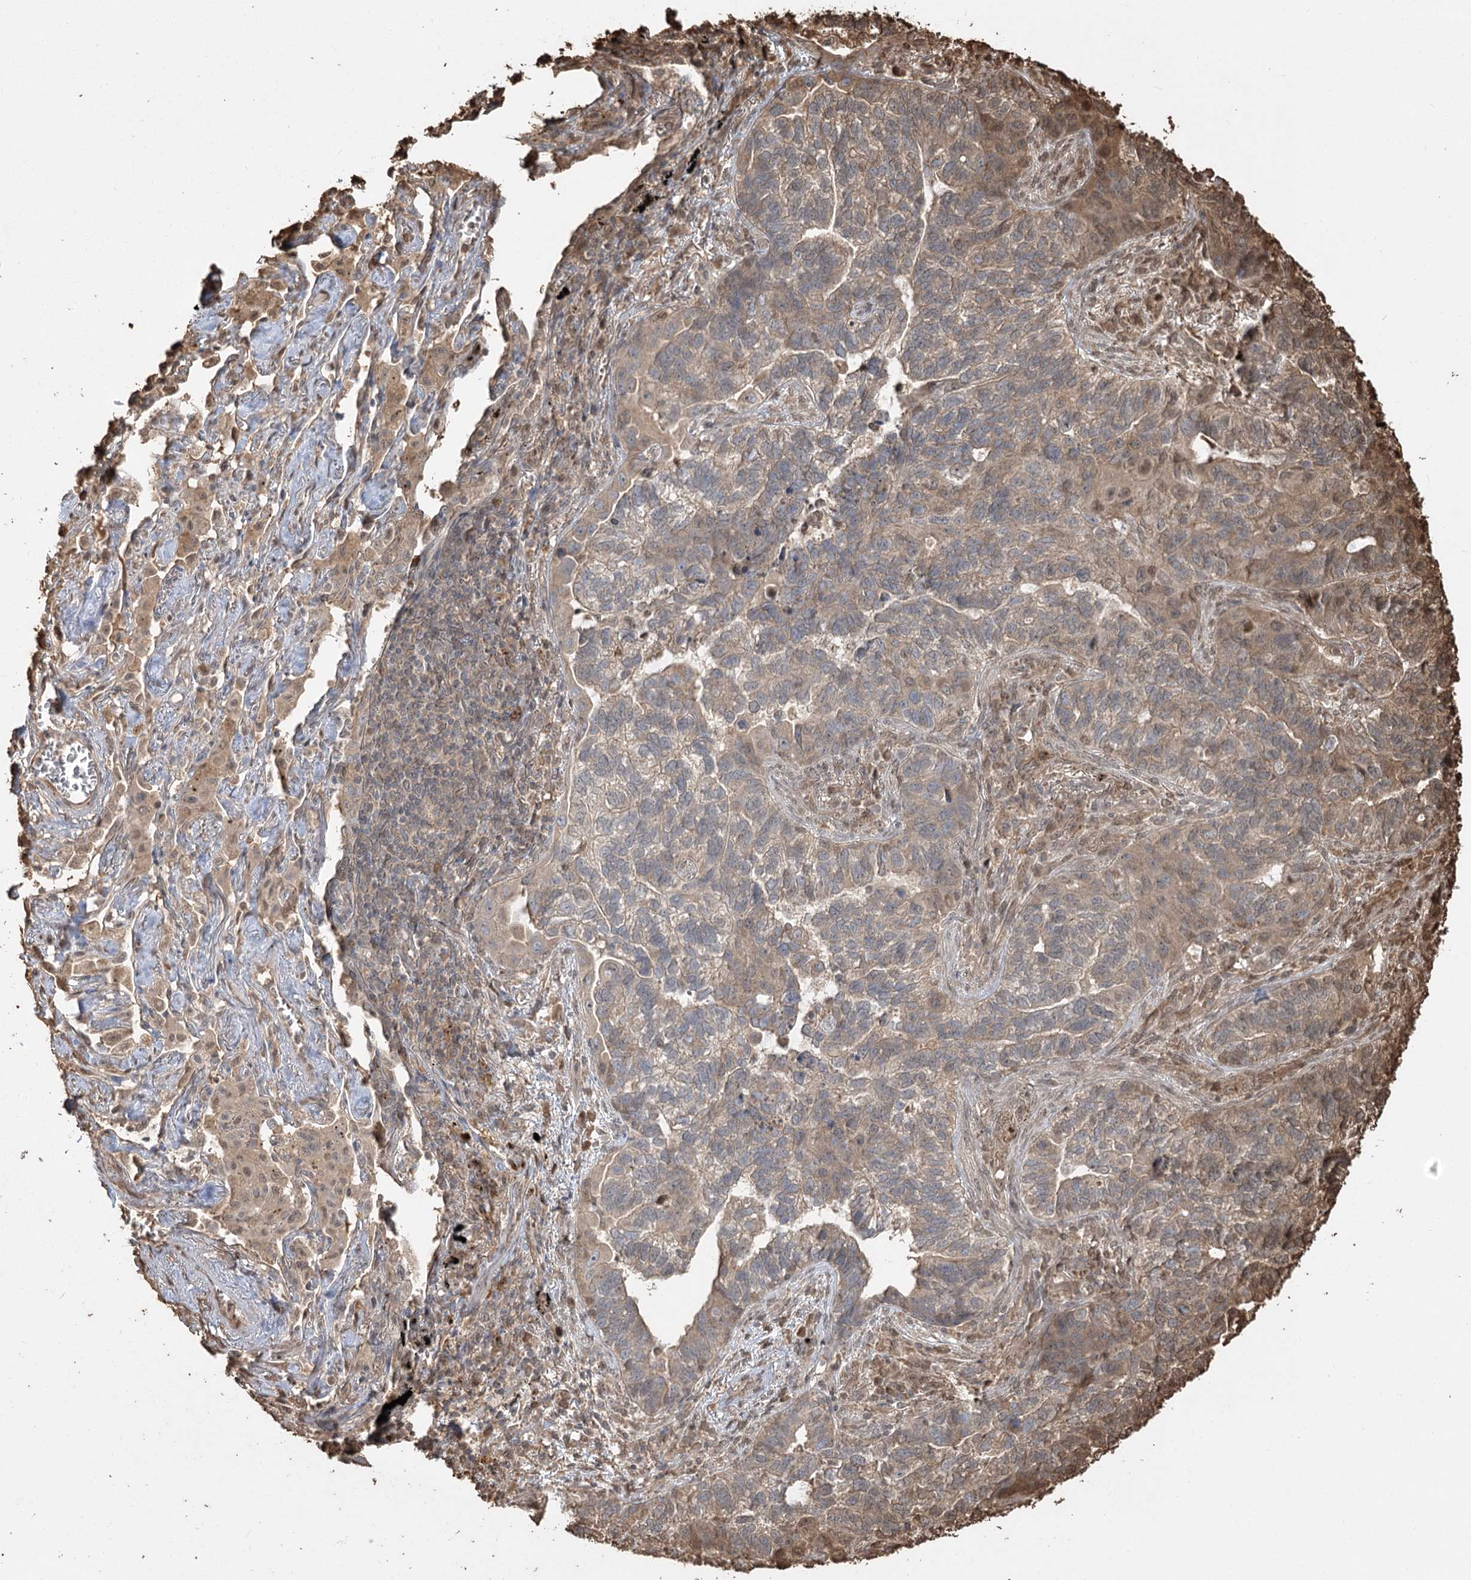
{"staining": {"intensity": "weak", "quantity": "25%-75%", "location": "cytoplasmic/membranous"}, "tissue": "lung cancer", "cell_type": "Tumor cells", "image_type": "cancer", "snomed": [{"axis": "morphology", "description": "Adenocarcinoma, NOS"}, {"axis": "topography", "description": "Lung"}], "caption": "Brown immunohistochemical staining in lung cancer reveals weak cytoplasmic/membranous staining in approximately 25%-75% of tumor cells. Nuclei are stained in blue.", "gene": "PLCH1", "patient": {"sex": "male", "age": 67}}